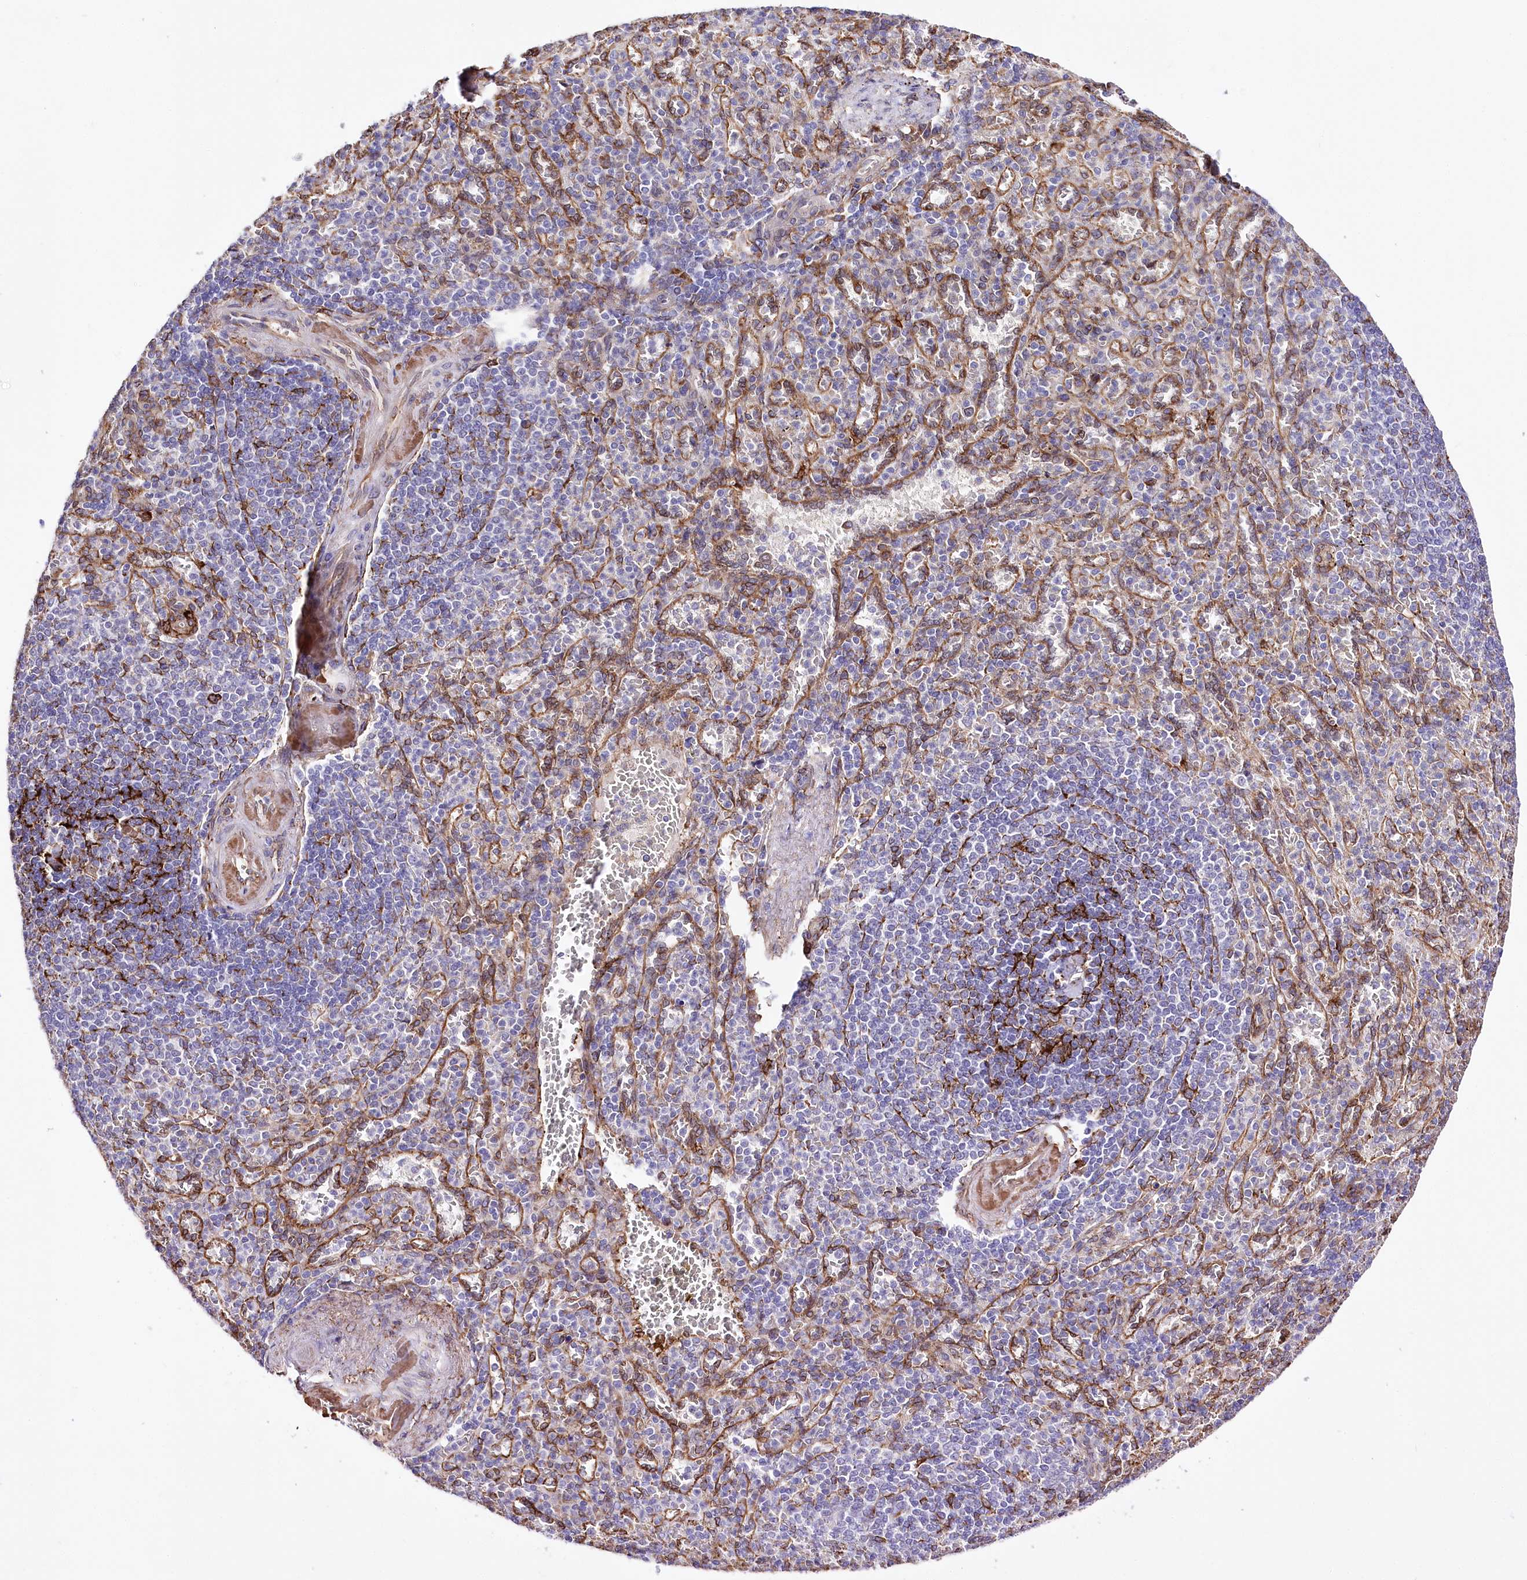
{"staining": {"intensity": "negative", "quantity": "none", "location": "none"}, "tissue": "spleen", "cell_type": "Cells in red pulp", "image_type": "normal", "snomed": [{"axis": "morphology", "description": "Normal tissue, NOS"}, {"axis": "topography", "description": "Spleen"}], "caption": "This is a image of IHC staining of normal spleen, which shows no positivity in cells in red pulp.", "gene": "WWC1", "patient": {"sex": "female", "age": 74}}